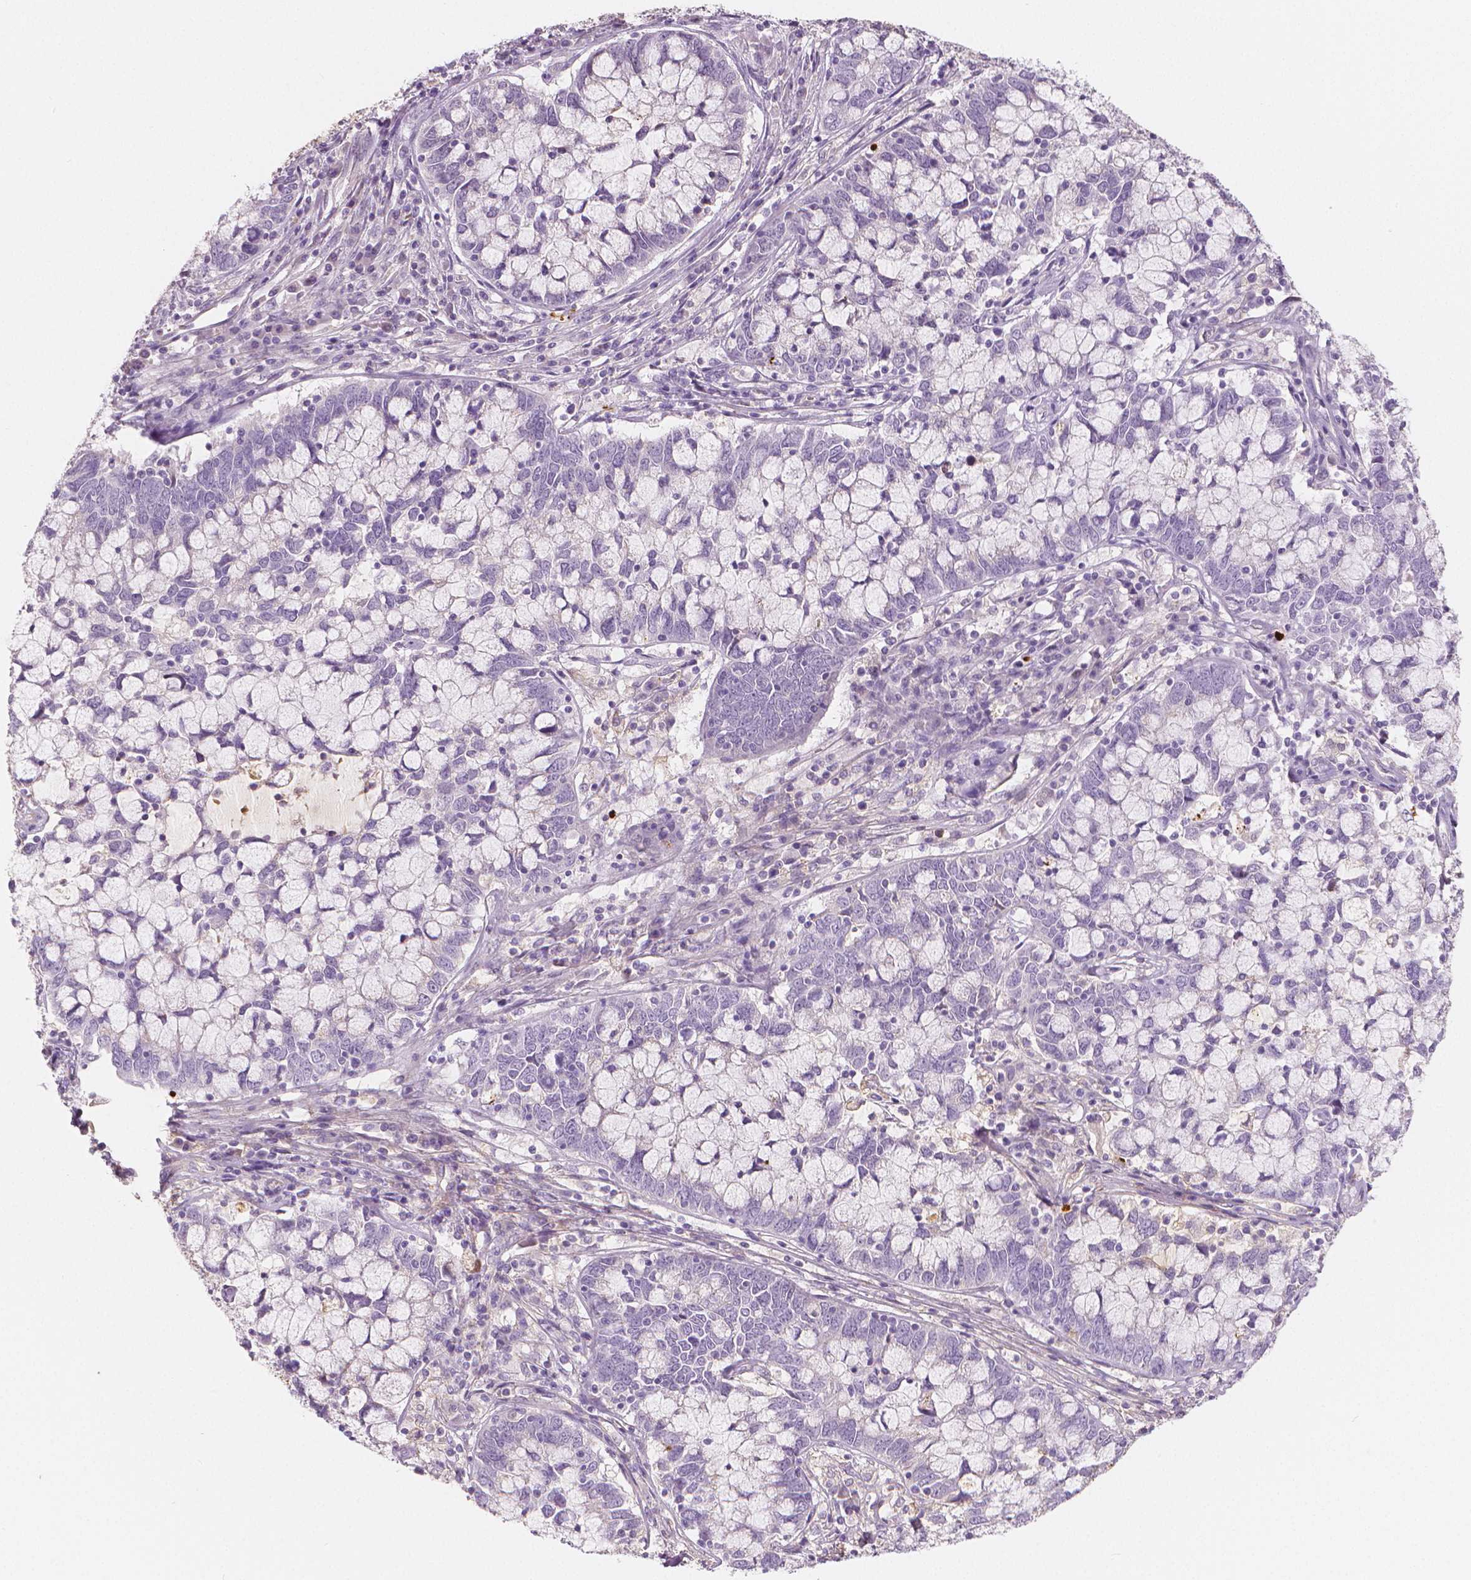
{"staining": {"intensity": "negative", "quantity": "none", "location": "none"}, "tissue": "cervical cancer", "cell_type": "Tumor cells", "image_type": "cancer", "snomed": [{"axis": "morphology", "description": "Adenocarcinoma, NOS"}, {"axis": "topography", "description": "Cervix"}], "caption": "IHC image of neoplastic tissue: cervical cancer stained with DAB (3,3'-diaminobenzidine) demonstrates no significant protein expression in tumor cells. (Immunohistochemistry, brightfield microscopy, high magnification).", "gene": "APOA4", "patient": {"sex": "female", "age": 40}}